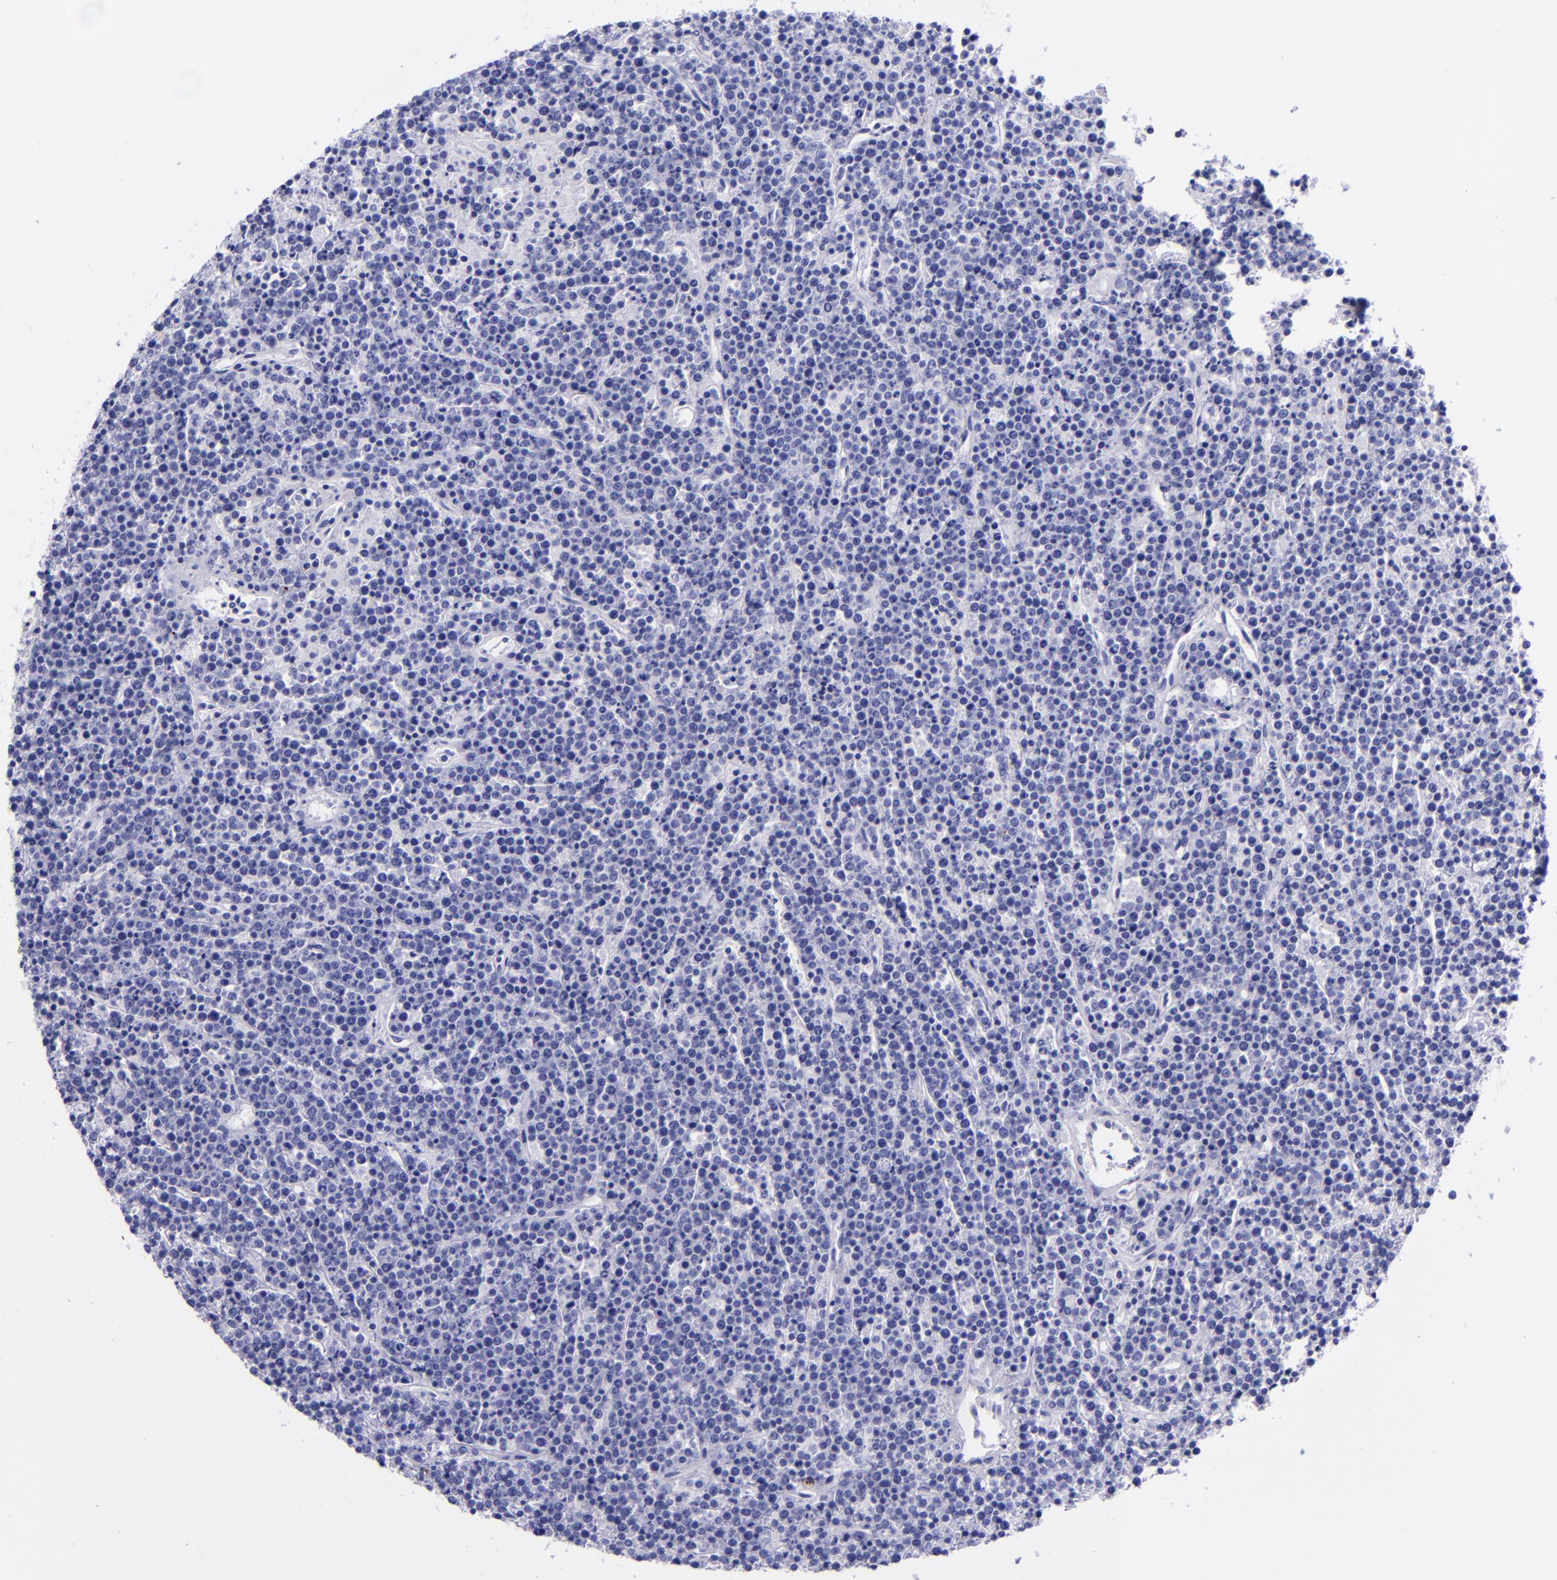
{"staining": {"intensity": "negative", "quantity": "none", "location": "none"}, "tissue": "lymphoma", "cell_type": "Tumor cells", "image_type": "cancer", "snomed": [{"axis": "morphology", "description": "Malignant lymphoma, non-Hodgkin's type, High grade"}, {"axis": "topography", "description": "Ovary"}], "caption": "The immunohistochemistry micrograph has no significant expression in tumor cells of high-grade malignant lymphoma, non-Hodgkin's type tissue.", "gene": "LAG3", "patient": {"sex": "female", "age": 56}}